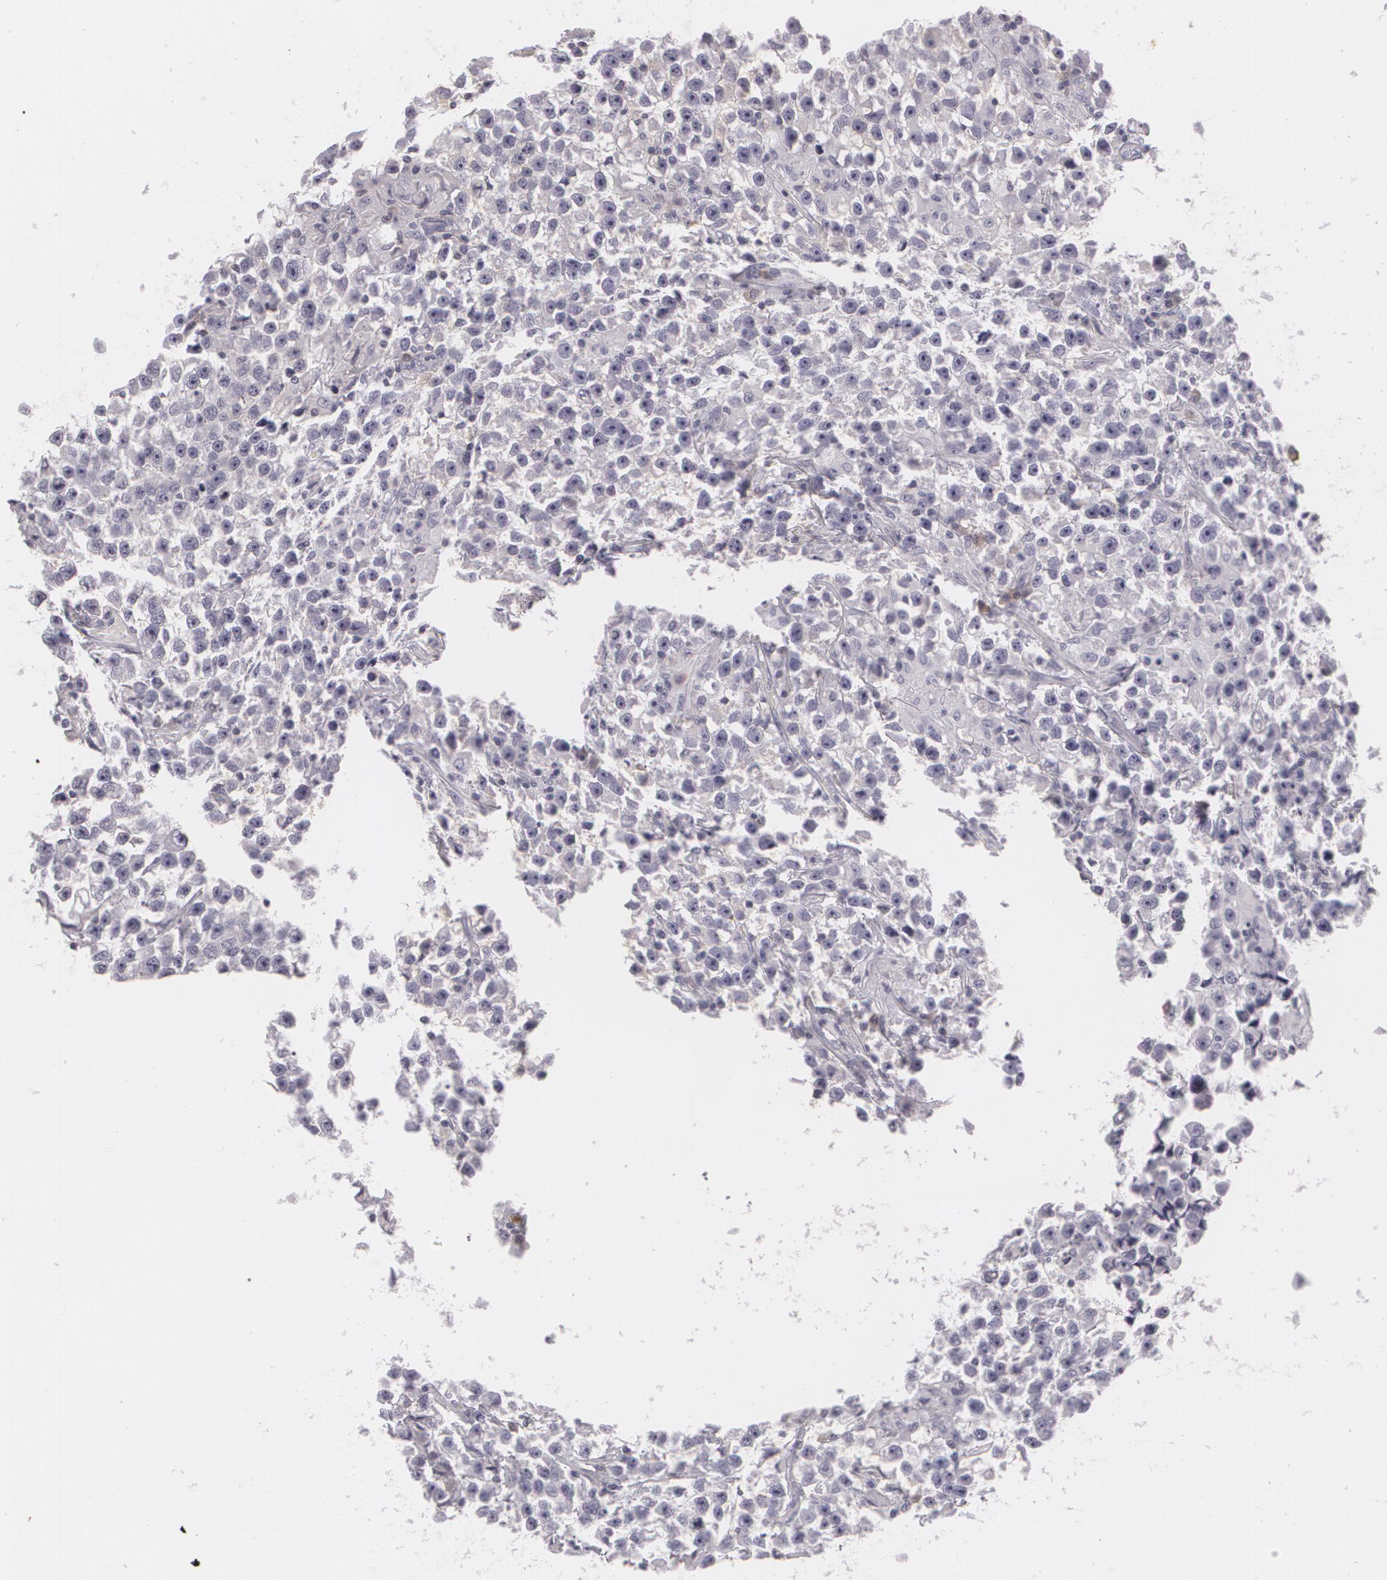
{"staining": {"intensity": "negative", "quantity": "none", "location": "none"}, "tissue": "testis cancer", "cell_type": "Tumor cells", "image_type": "cancer", "snomed": [{"axis": "morphology", "description": "Seminoma, NOS"}, {"axis": "topography", "description": "Testis"}], "caption": "Tumor cells are negative for protein expression in human testis cancer.", "gene": "MAP2", "patient": {"sex": "male", "age": 33}}